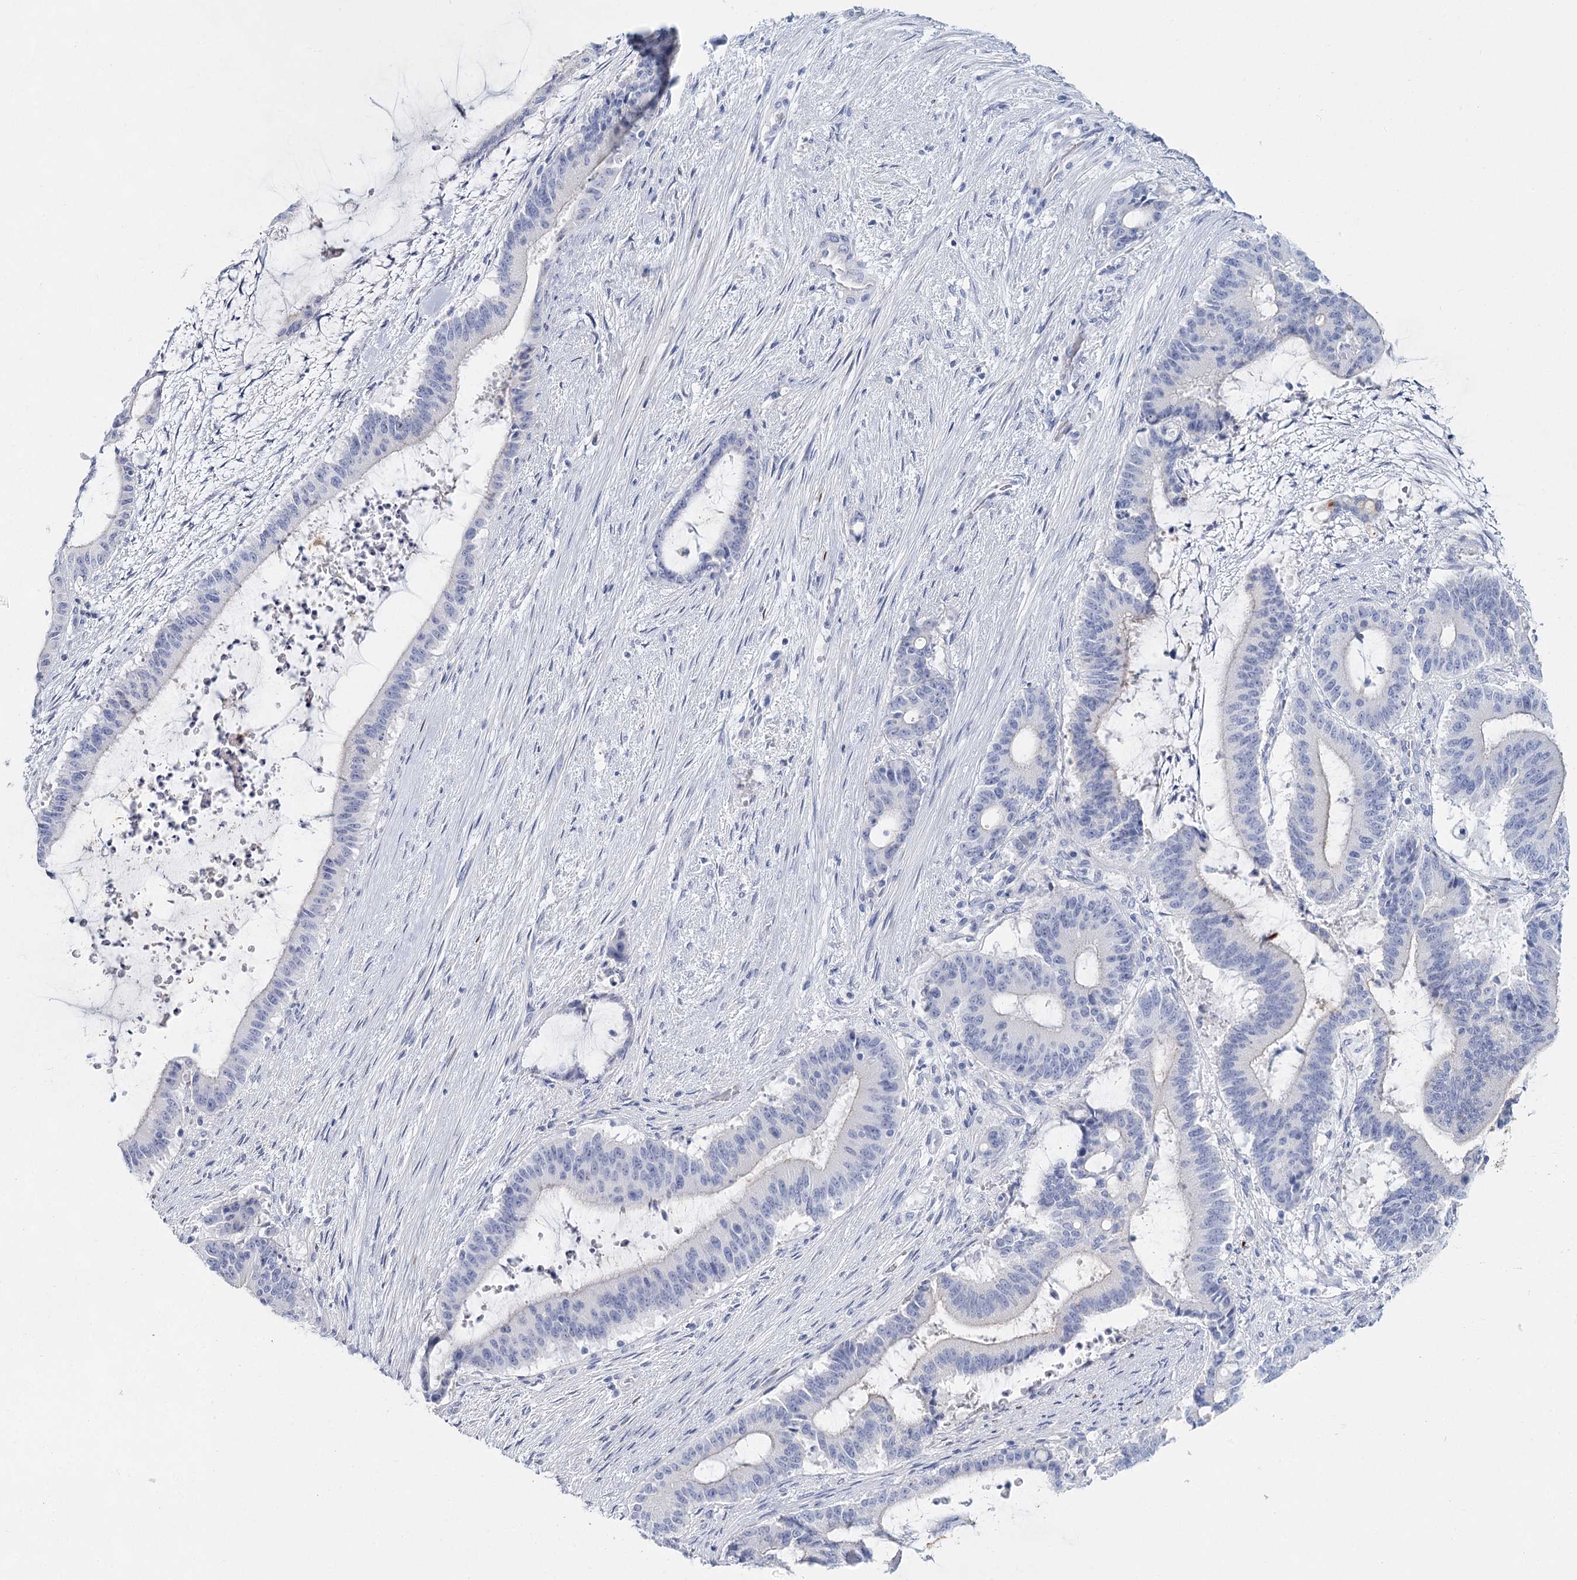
{"staining": {"intensity": "negative", "quantity": "none", "location": "none"}, "tissue": "liver cancer", "cell_type": "Tumor cells", "image_type": "cancer", "snomed": [{"axis": "morphology", "description": "Normal tissue, NOS"}, {"axis": "morphology", "description": "Cholangiocarcinoma"}, {"axis": "topography", "description": "Liver"}, {"axis": "topography", "description": "Peripheral nerve tissue"}], "caption": "This is an IHC histopathology image of liver cancer (cholangiocarcinoma). There is no positivity in tumor cells.", "gene": "SLC17A2", "patient": {"sex": "female", "age": 73}}